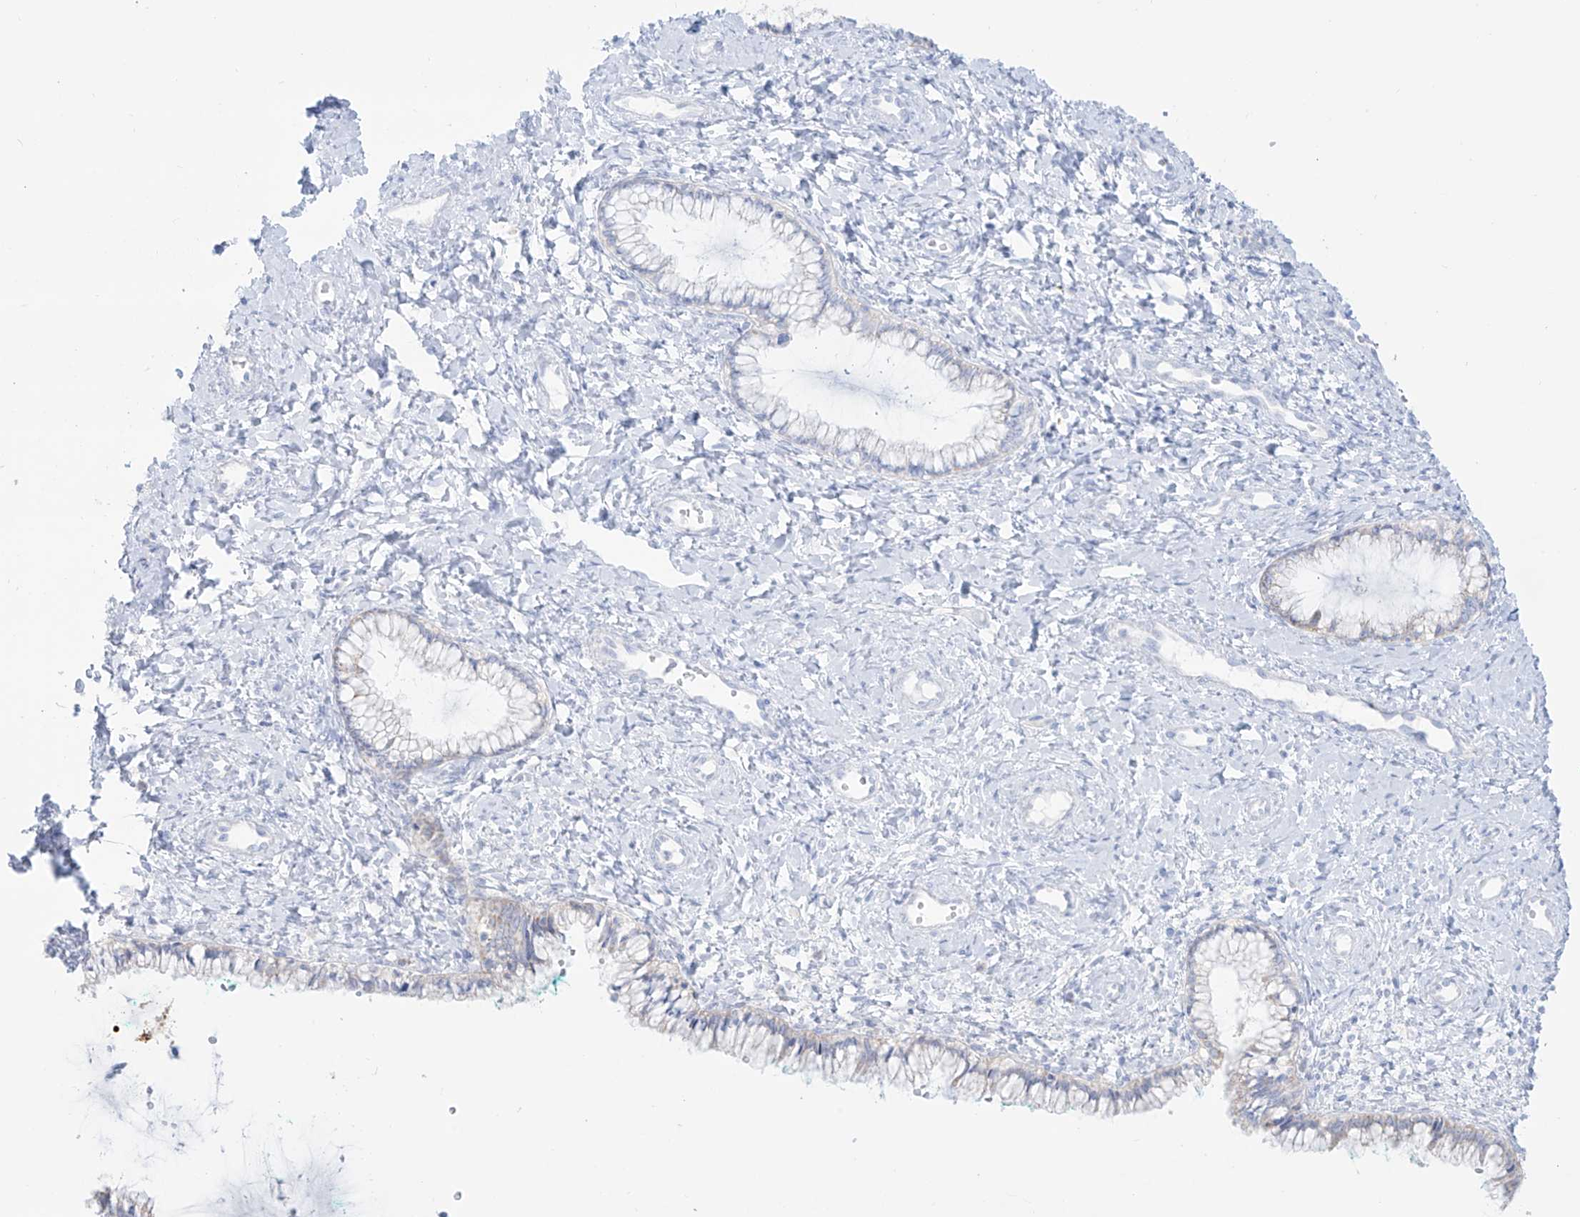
{"staining": {"intensity": "negative", "quantity": "none", "location": "none"}, "tissue": "cervix", "cell_type": "Glandular cells", "image_type": "normal", "snomed": [{"axis": "morphology", "description": "Normal tissue, NOS"}, {"axis": "morphology", "description": "Adenocarcinoma, NOS"}, {"axis": "topography", "description": "Cervix"}], "caption": "Immunohistochemistry image of unremarkable cervix stained for a protein (brown), which reveals no expression in glandular cells. (Immunohistochemistry, brightfield microscopy, high magnification).", "gene": "SLC26A3", "patient": {"sex": "female", "age": 29}}